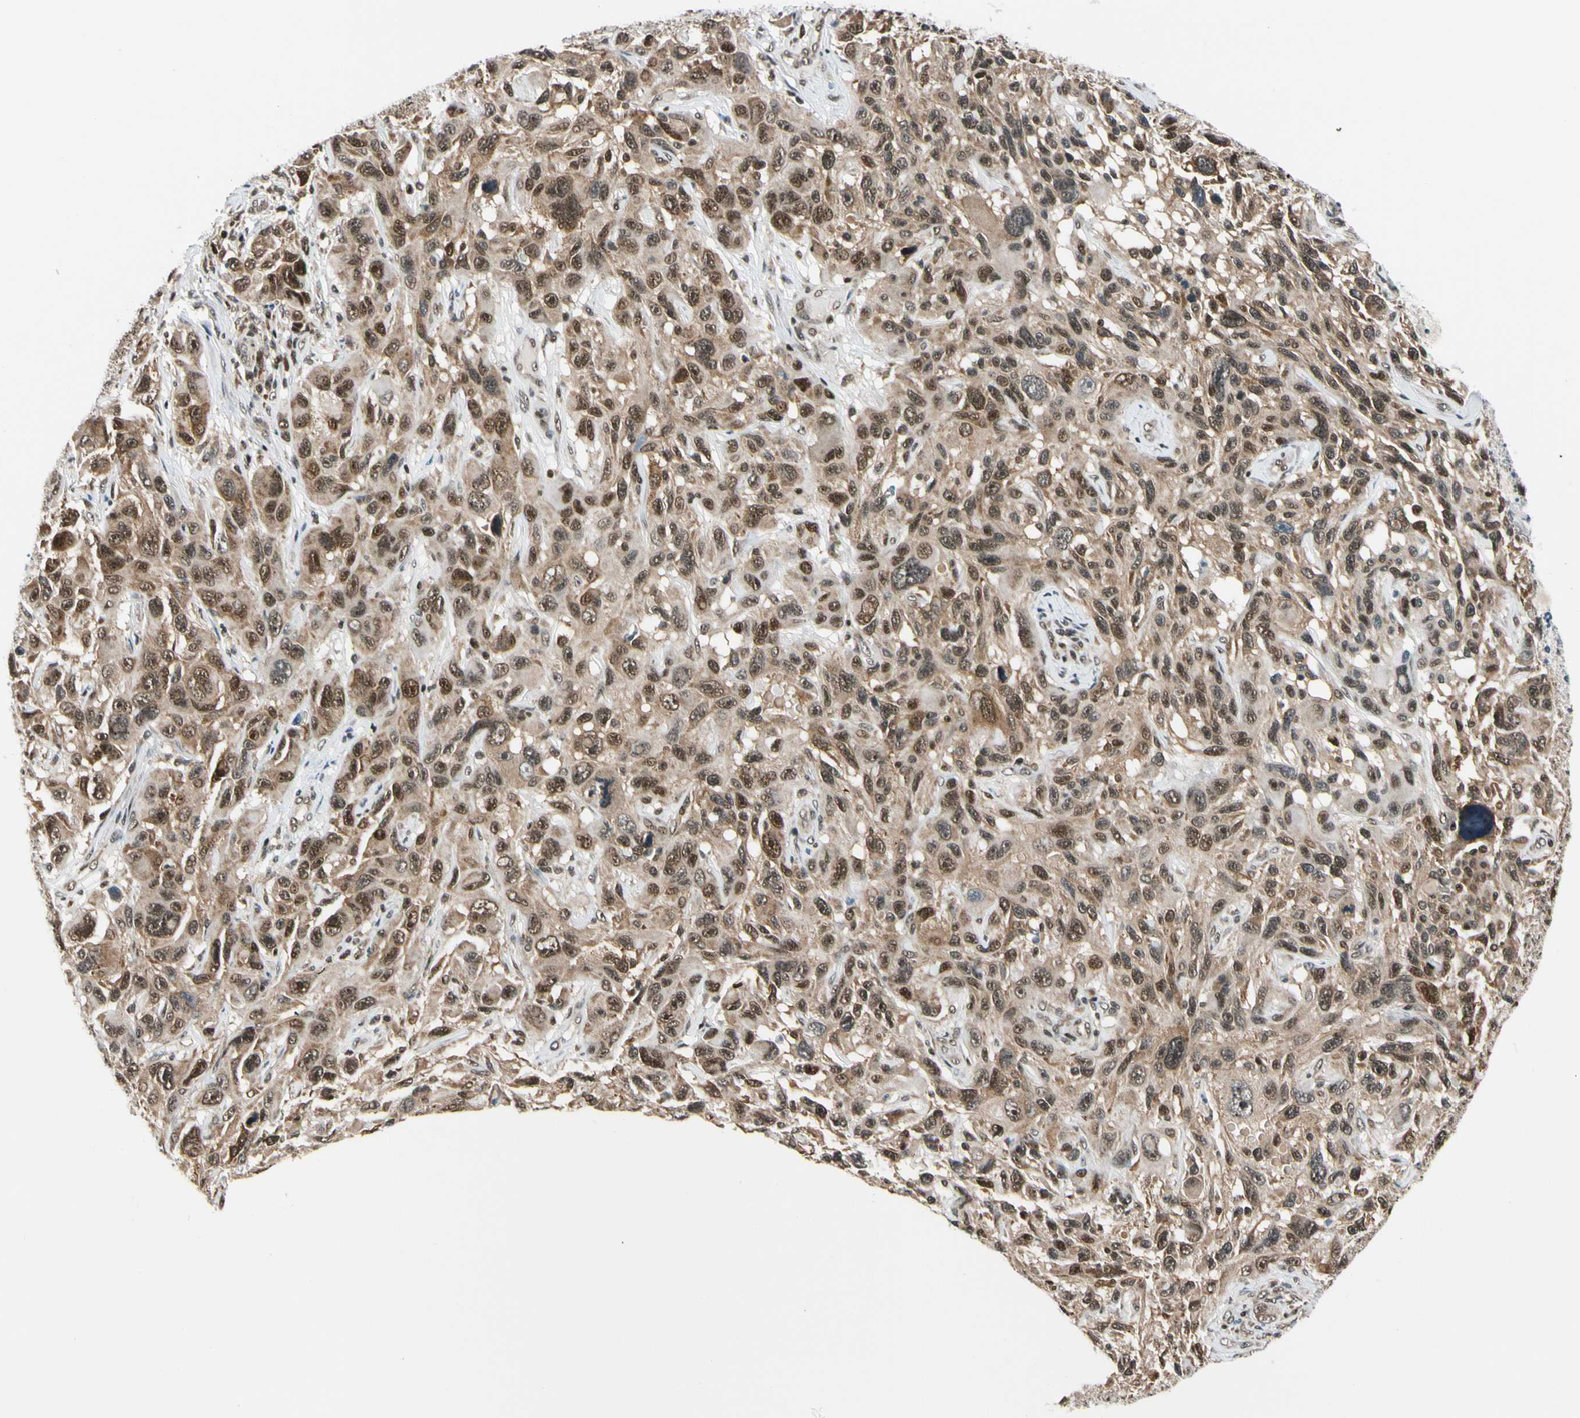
{"staining": {"intensity": "moderate", "quantity": ">75%", "location": "cytoplasmic/membranous,nuclear"}, "tissue": "melanoma", "cell_type": "Tumor cells", "image_type": "cancer", "snomed": [{"axis": "morphology", "description": "Malignant melanoma, NOS"}, {"axis": "topography", "description": "Skin"}], "caption": "Brown immunohistochemical staining in human malignant melanoma reveals moderate cytoplasmic/membranous and nuclear expression in approximately >75% of tumor cells.", "gene": "DAXX", "patient": {"sex": "male", "age": 53}}